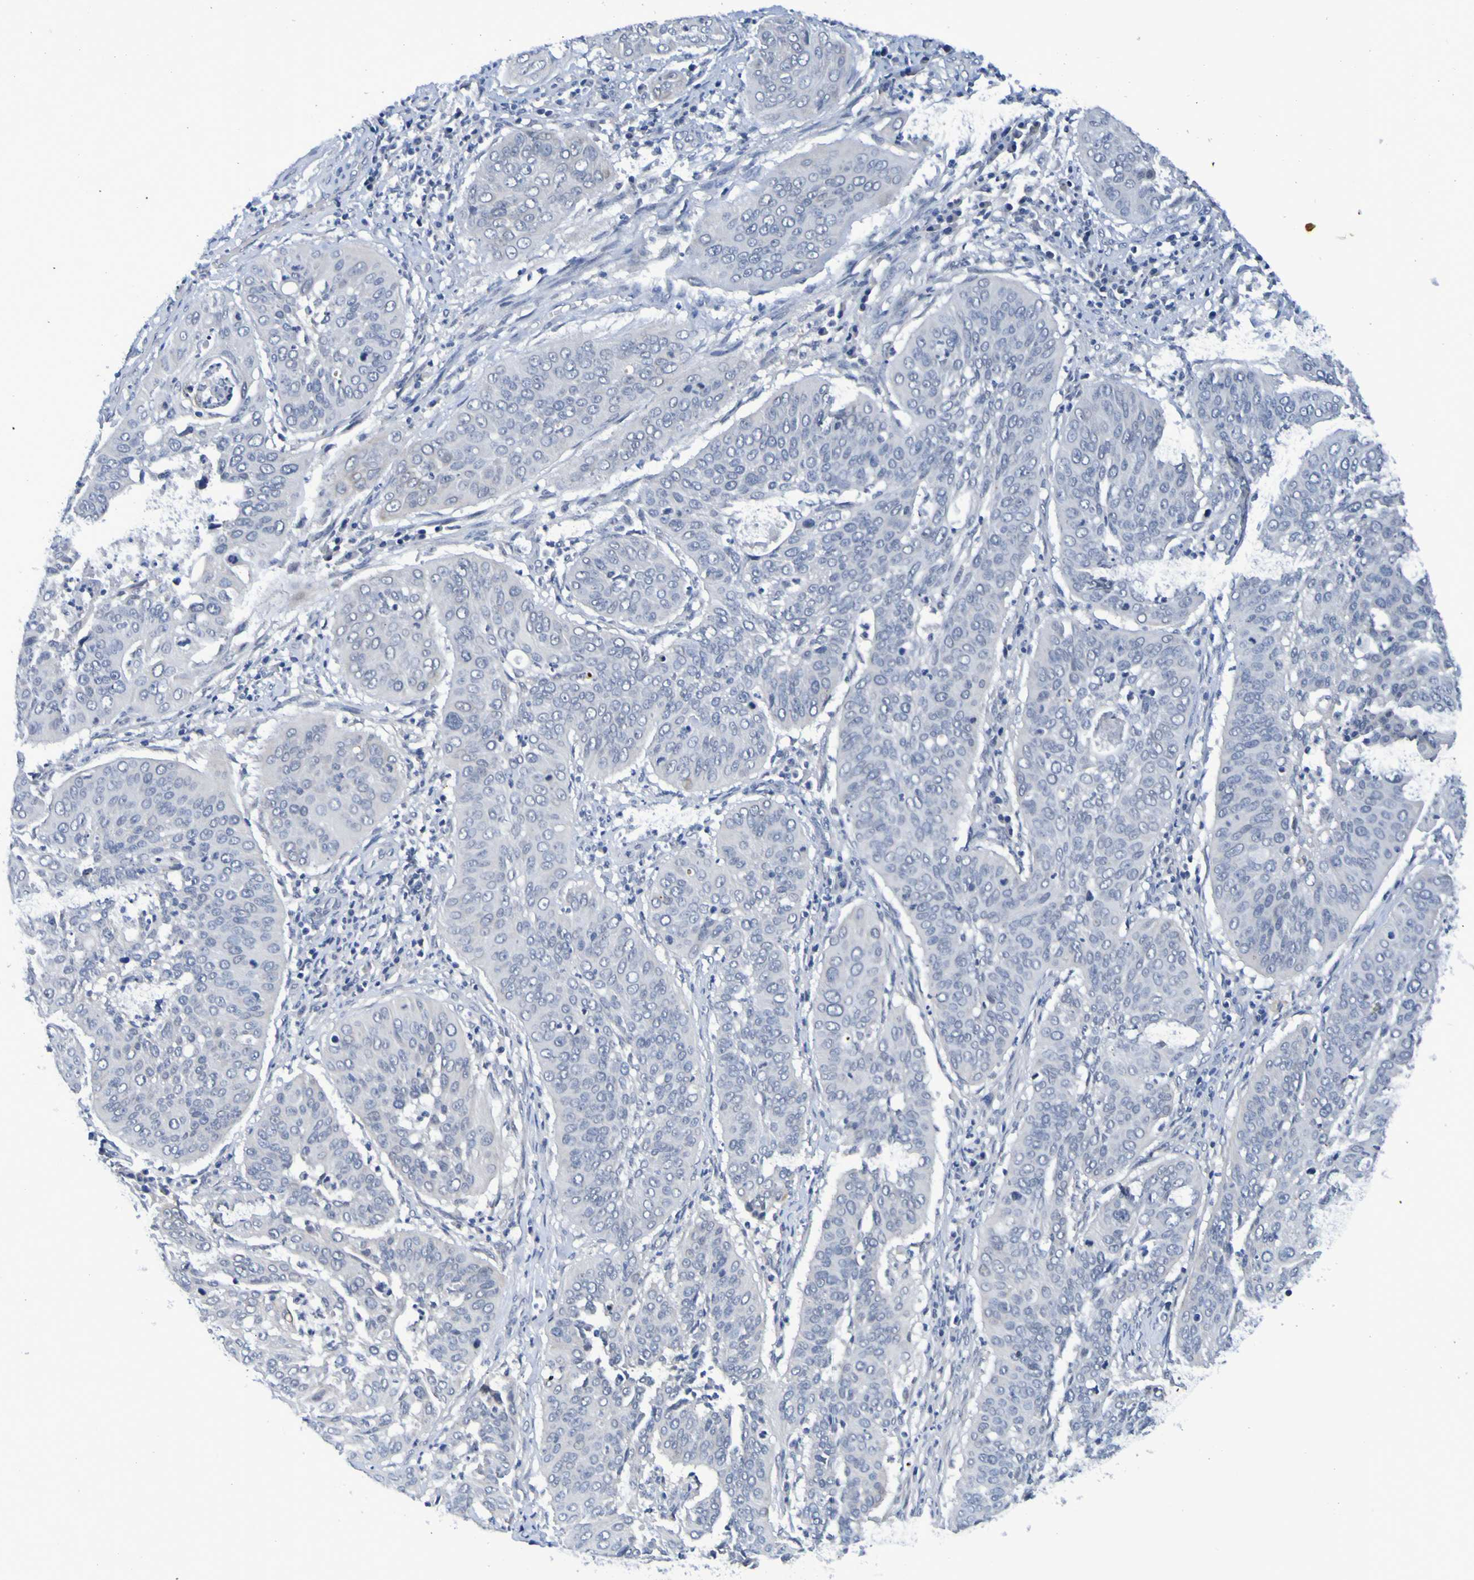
{"staining": {"intensity": "negative", "quantity": "none", "location": "none"}, "tissue": "cervical cancer", "cell_type": "Tumor cells", "image_type": "cancer", "snomed": [{"axis": "morphology", "description": "Normal tissue, NOS"}, {"axis": "morphology", "description": "Squamous cell carcinoma, NOS"}, {"axis": "topography", "description": "Cervix"}], "caption": "DAB (3,3'-diaminobenzidine) immunohistochemical staining of human squamous cell carcinoma (cervical) exhibits no significant expression in tumor cells. (DAB (3,3'-diaminobenzidine) immunohistochemistry (IHC), high magnification).", "gene": "VMA21", "patient": {"sex": "female", "age": 39}}